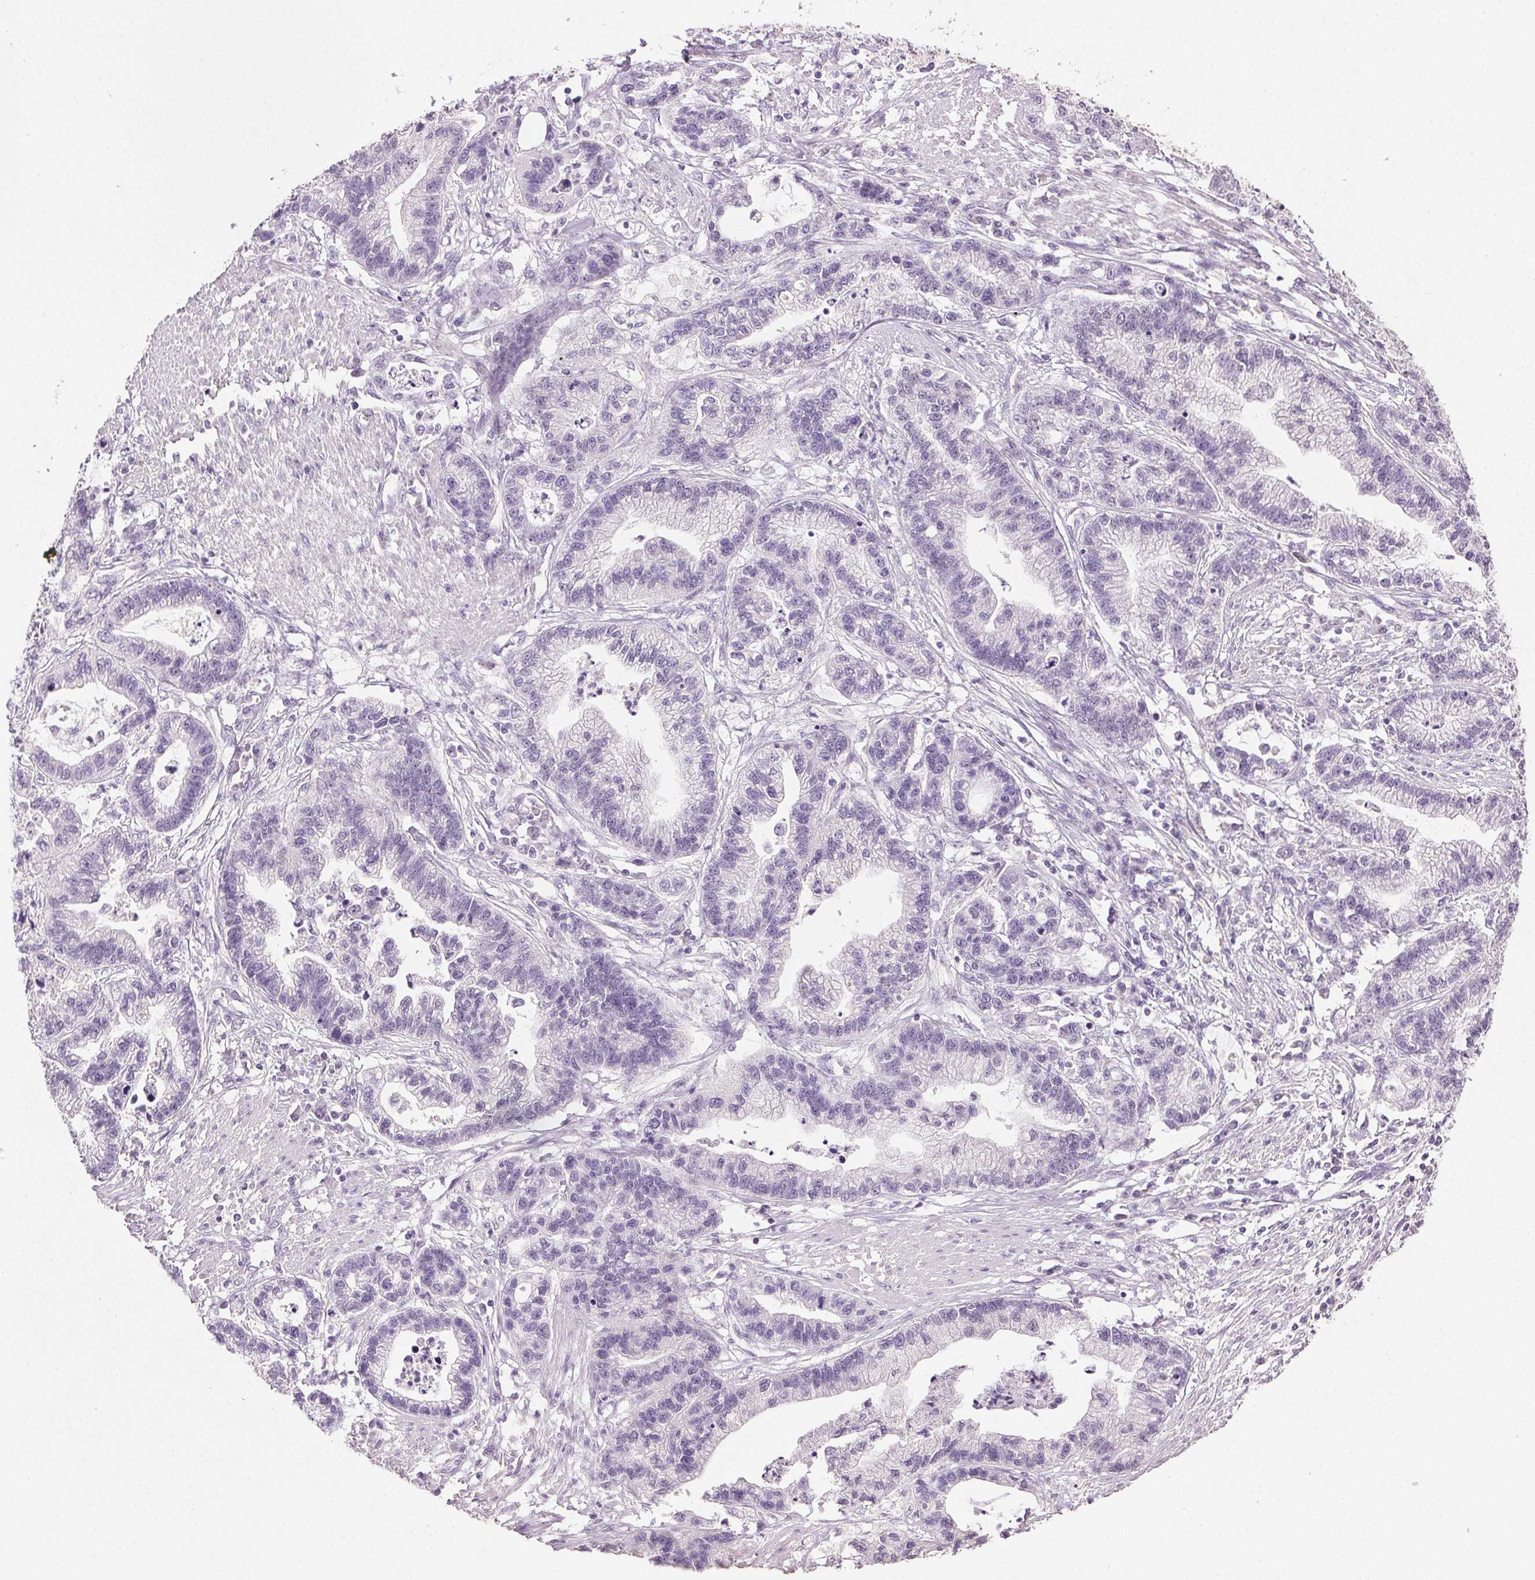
{"staining": {"intensity": "negative", "quantity": "none", "location": "none"}, "tissue": "stomach cancer", "cell_type": "Tumor cells", "image_type": "cancer", "snomed": [{"axis": "morphology", "description": "Adenocarcinoma, NOS"}, {"axis": "topography", "description": "Stomach"}], "caption": "DAB (3,3'-diaminobenzidine) immunohistochemical staining of stomach cancer (adenocarcinoma) demonstrates no significant staining in tumor cells.", "gene": "CLDN10", "patient": {"sex": "male", "age": 83}}